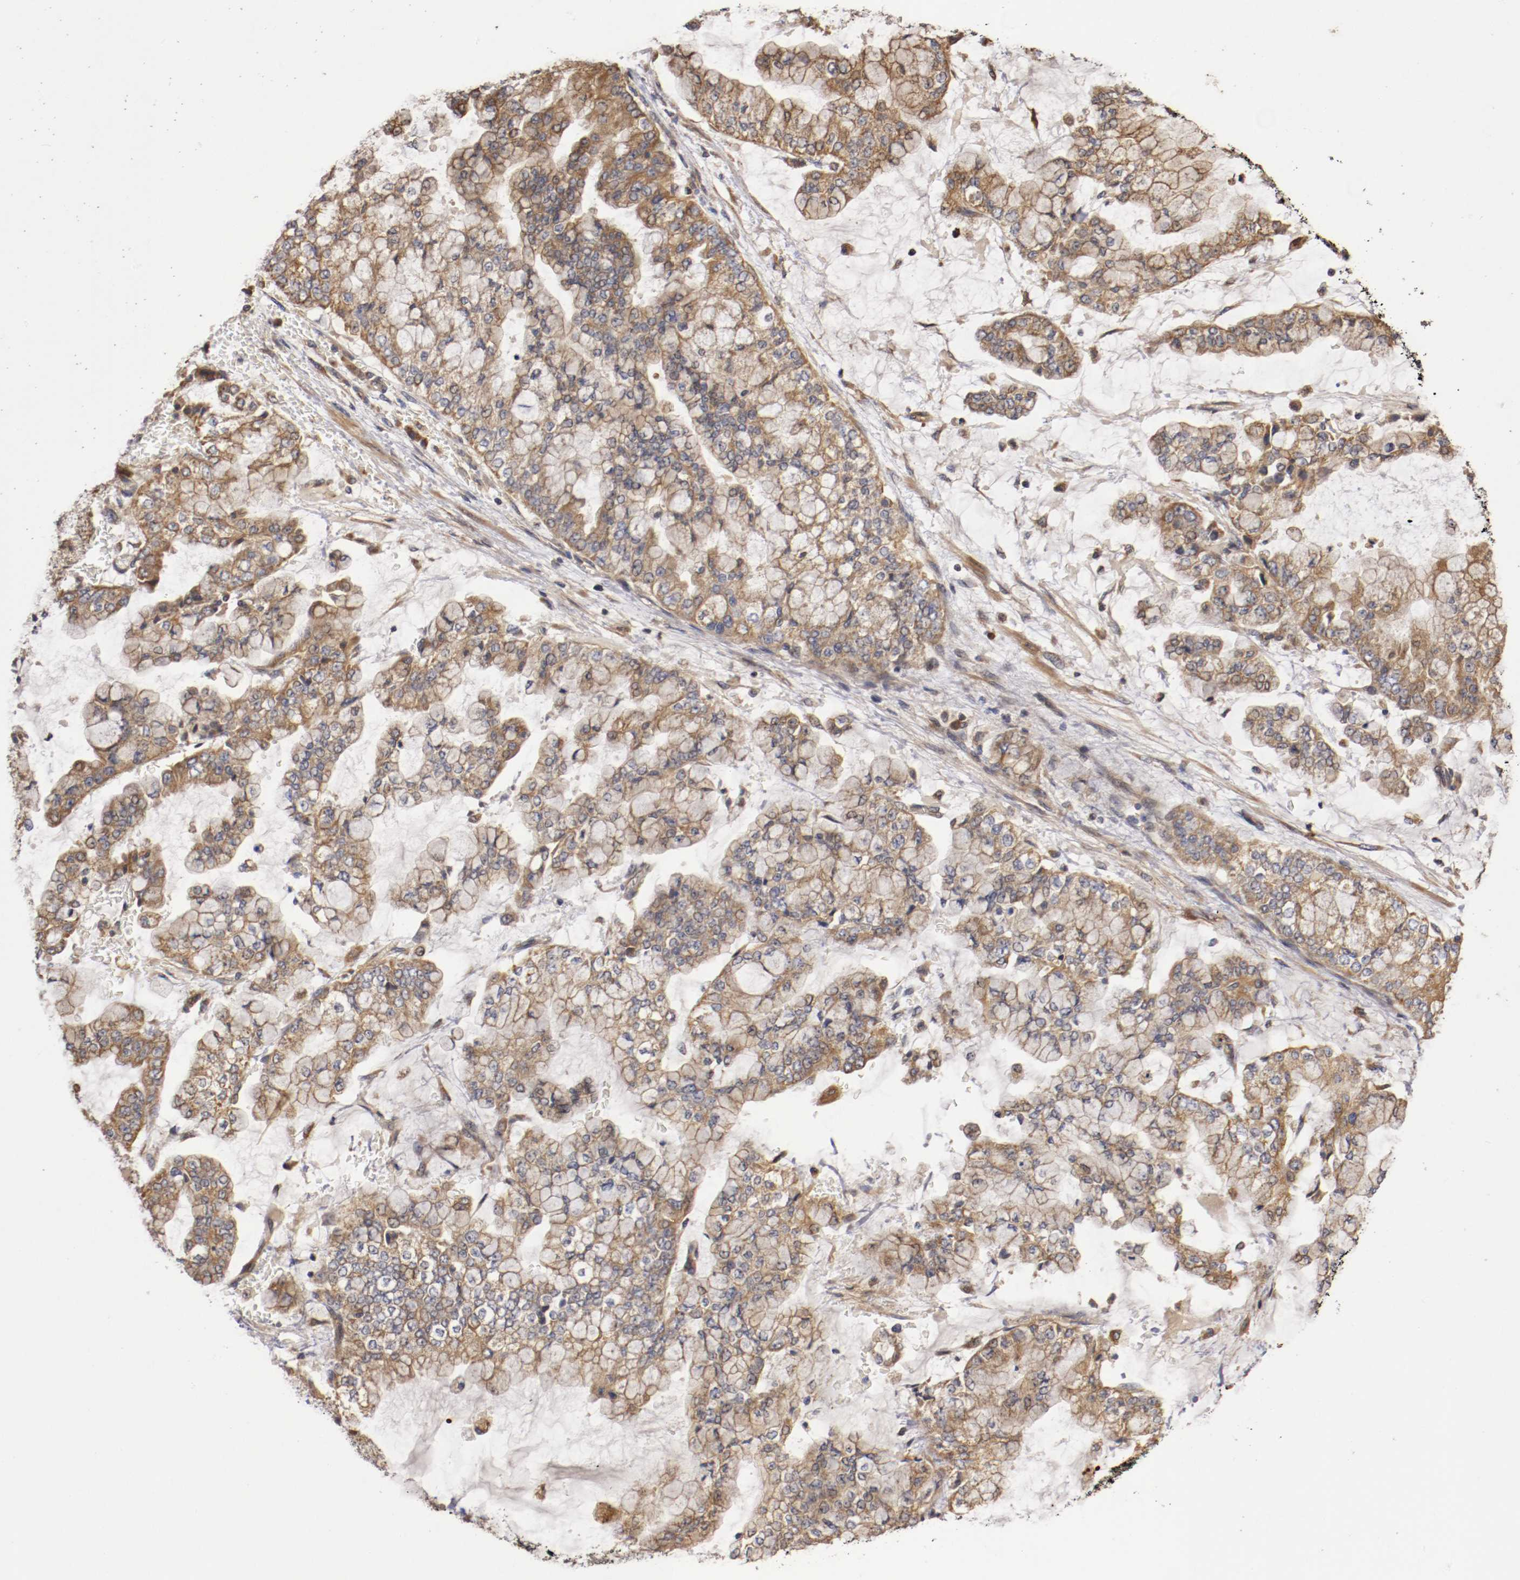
{"staining": {"intensity": "moderate", "quantity": ">75%", "location": "cytoplasmic/membranous"}, "tissue": "stomach cancer", "cell_type": "Tumor cells", "image_type": "cancer", "snomed": [{"axis": "morphology", "description": "Normal tissue, NOS"}, {"axis": "morphology", "description": "Adenocarcinoma, NOS"}, {"axis": "topography", "description": "Stomach, upper"}, {"axis": "topography", "description": "Stomach"}], "caption": "A histopathology image of stomach cancer (adenocarcinoma) stained for a protein exhibits moderate cytoplasmic/membranous brown staining in tumor cells.", "gene": "VEZT", "patient": {"sex": "male", "age": 76}}